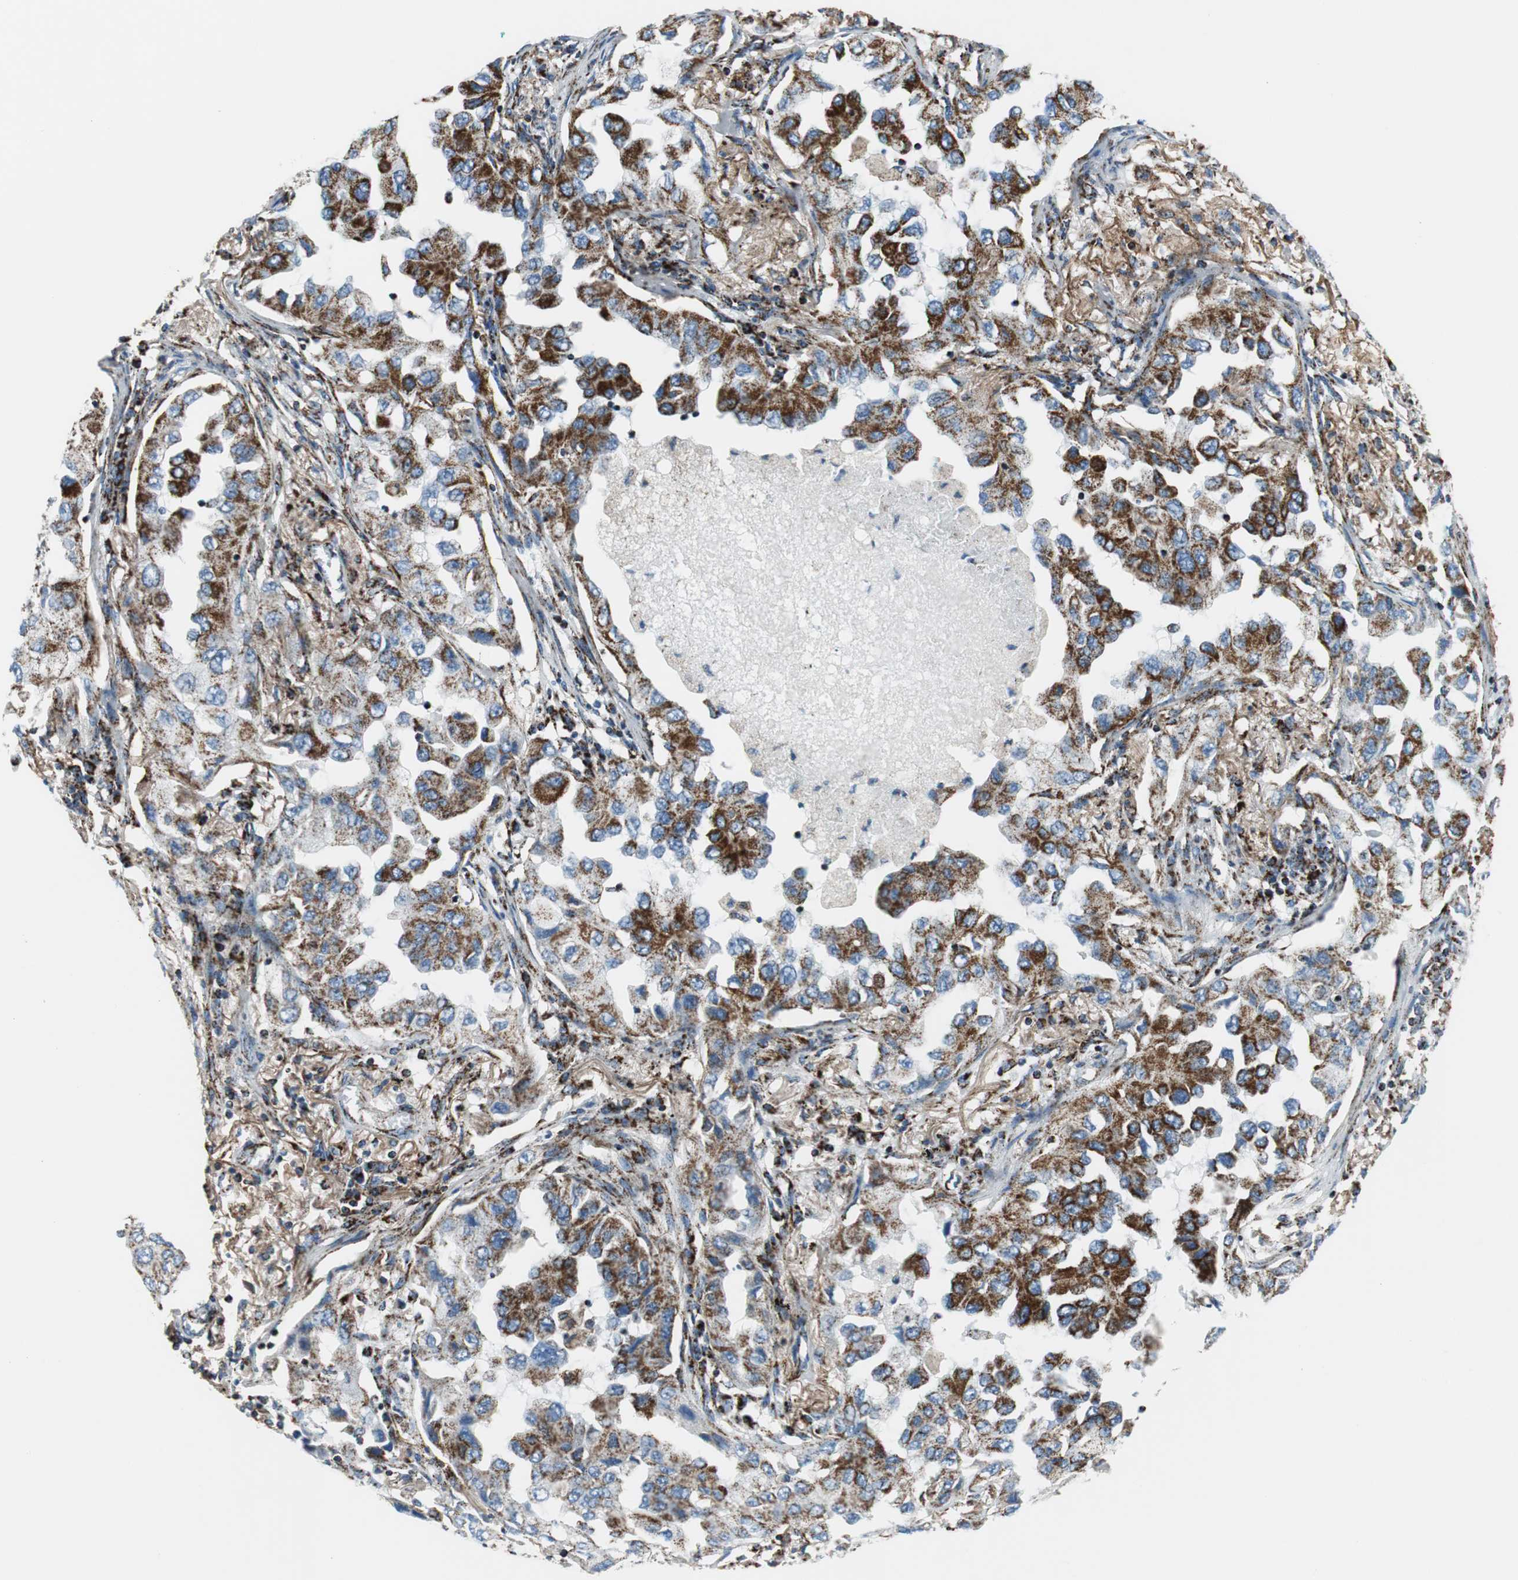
{"staining": {"intensity": "strong", "quantity": ">75%", "location": "cytoplasmic/membranous"}, "tissue": "lung cancer", "cell_type": "Tumor cells", "image_type": "cancer", "snomed": [{"axis": "morphology", "description": "Adenocarcinoma, NOS"}, {"axis": "topography", "description": "Lung"}], "caption": "Immunohistochemical staining of lung cancer shows high levels of strong cytoplasmic/membranous expression in about >75% of tumor cells.", "gene": "C1QTNF7", "patient": {"sex": "female", "age": 65}}